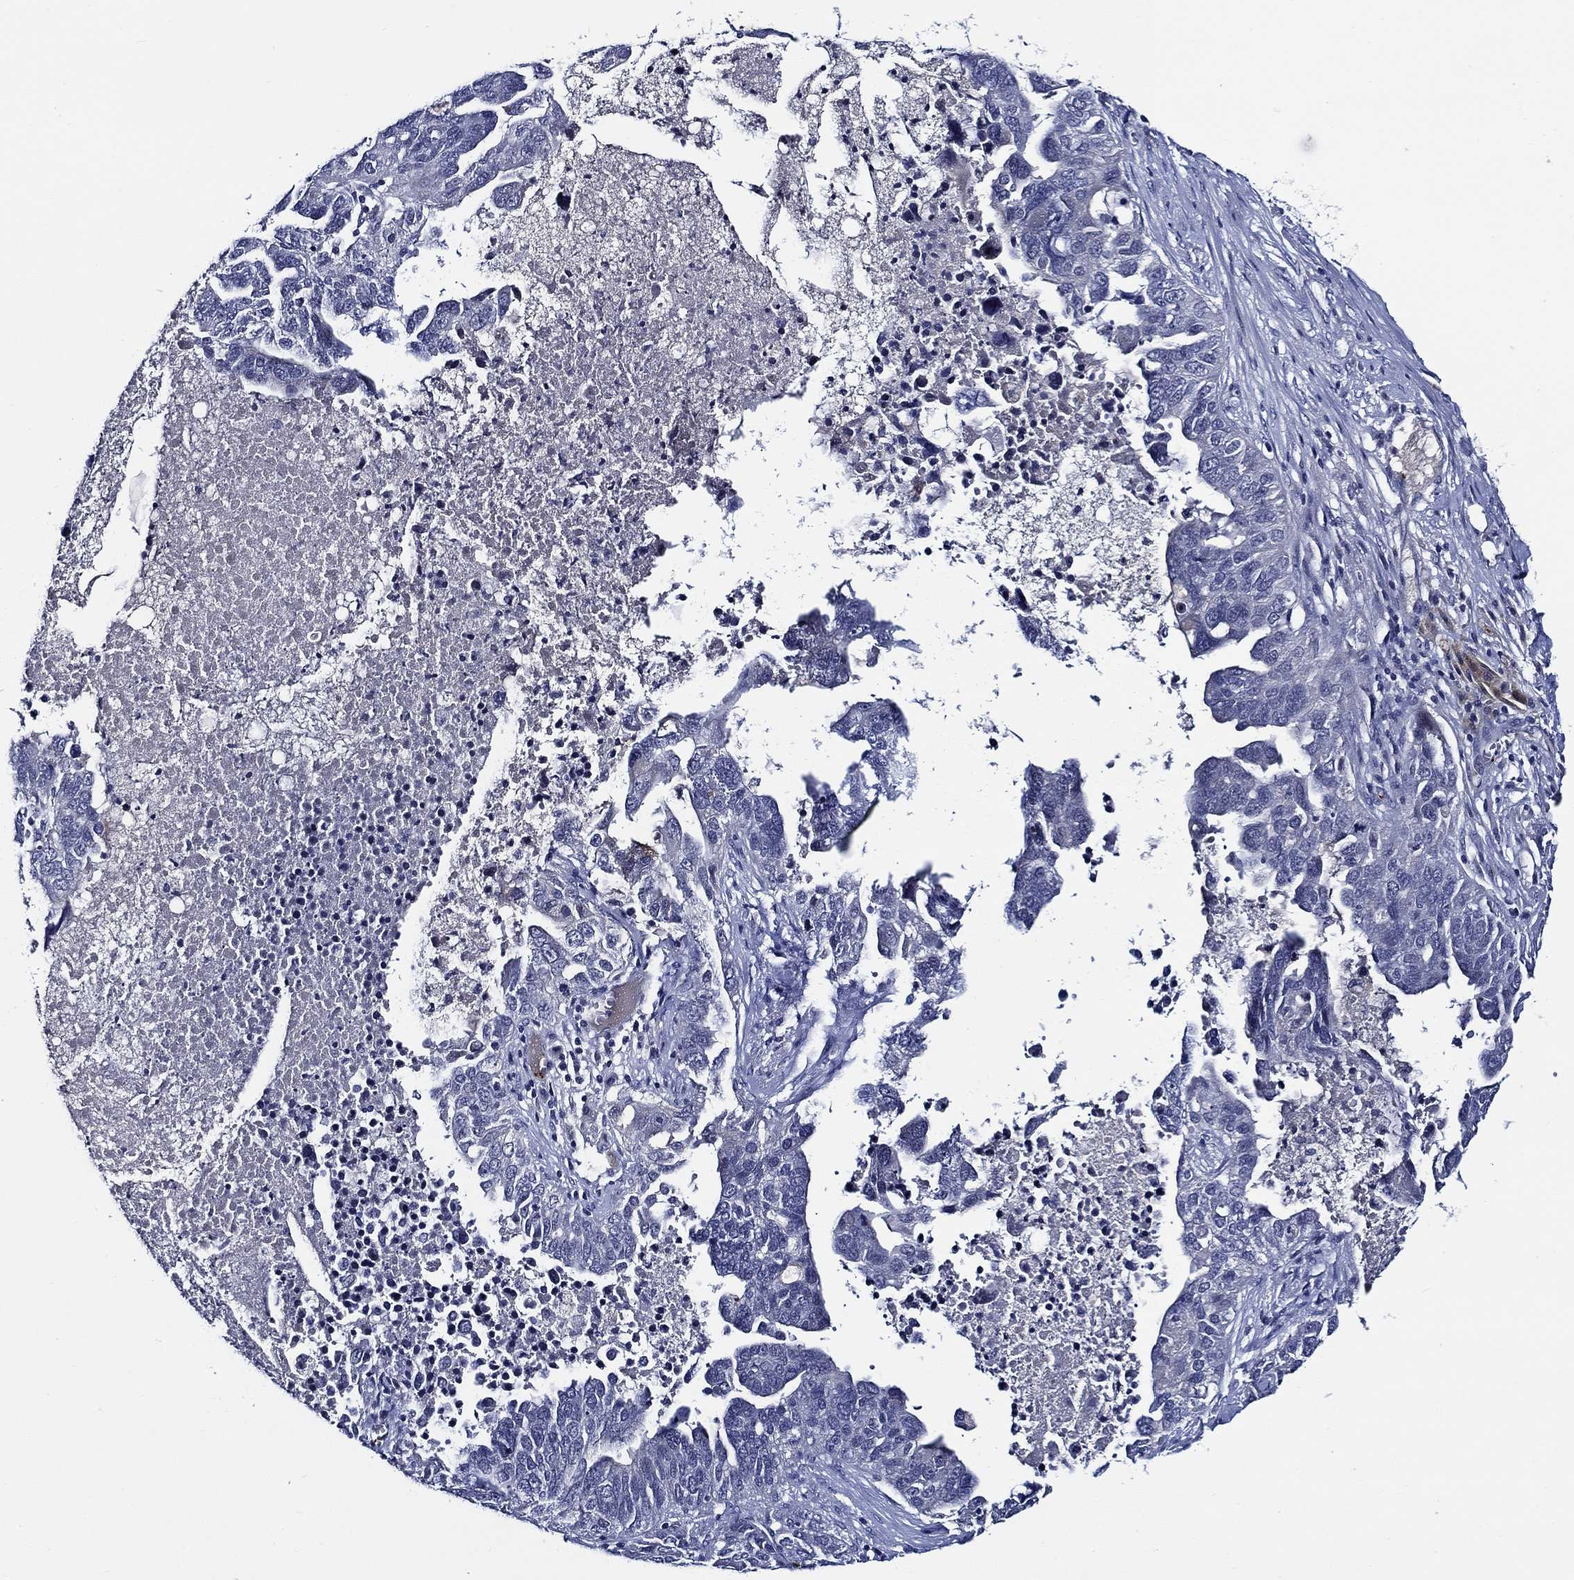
{"staining": {"intensity": "negative", "quantity": "none", "location": "none"}, "tissue": "ovarian cancer", "cell_type": "Tumor cells", "image_type": "cancer", "snomed": [{"axis": "morphology", "description": "Carcinoma, endometroid"}, {"axis": "topography", "description": "Soft tissue"}, {"axis": "topography", "description": "Ovary"}], "caption": "Immunohistochemical staining of human endometroid carcinoma (ovarian) reveals no significant positivity in tumor cells.", "gene": "ALOX12", "patient": {"sex": "female", "age": 52}}